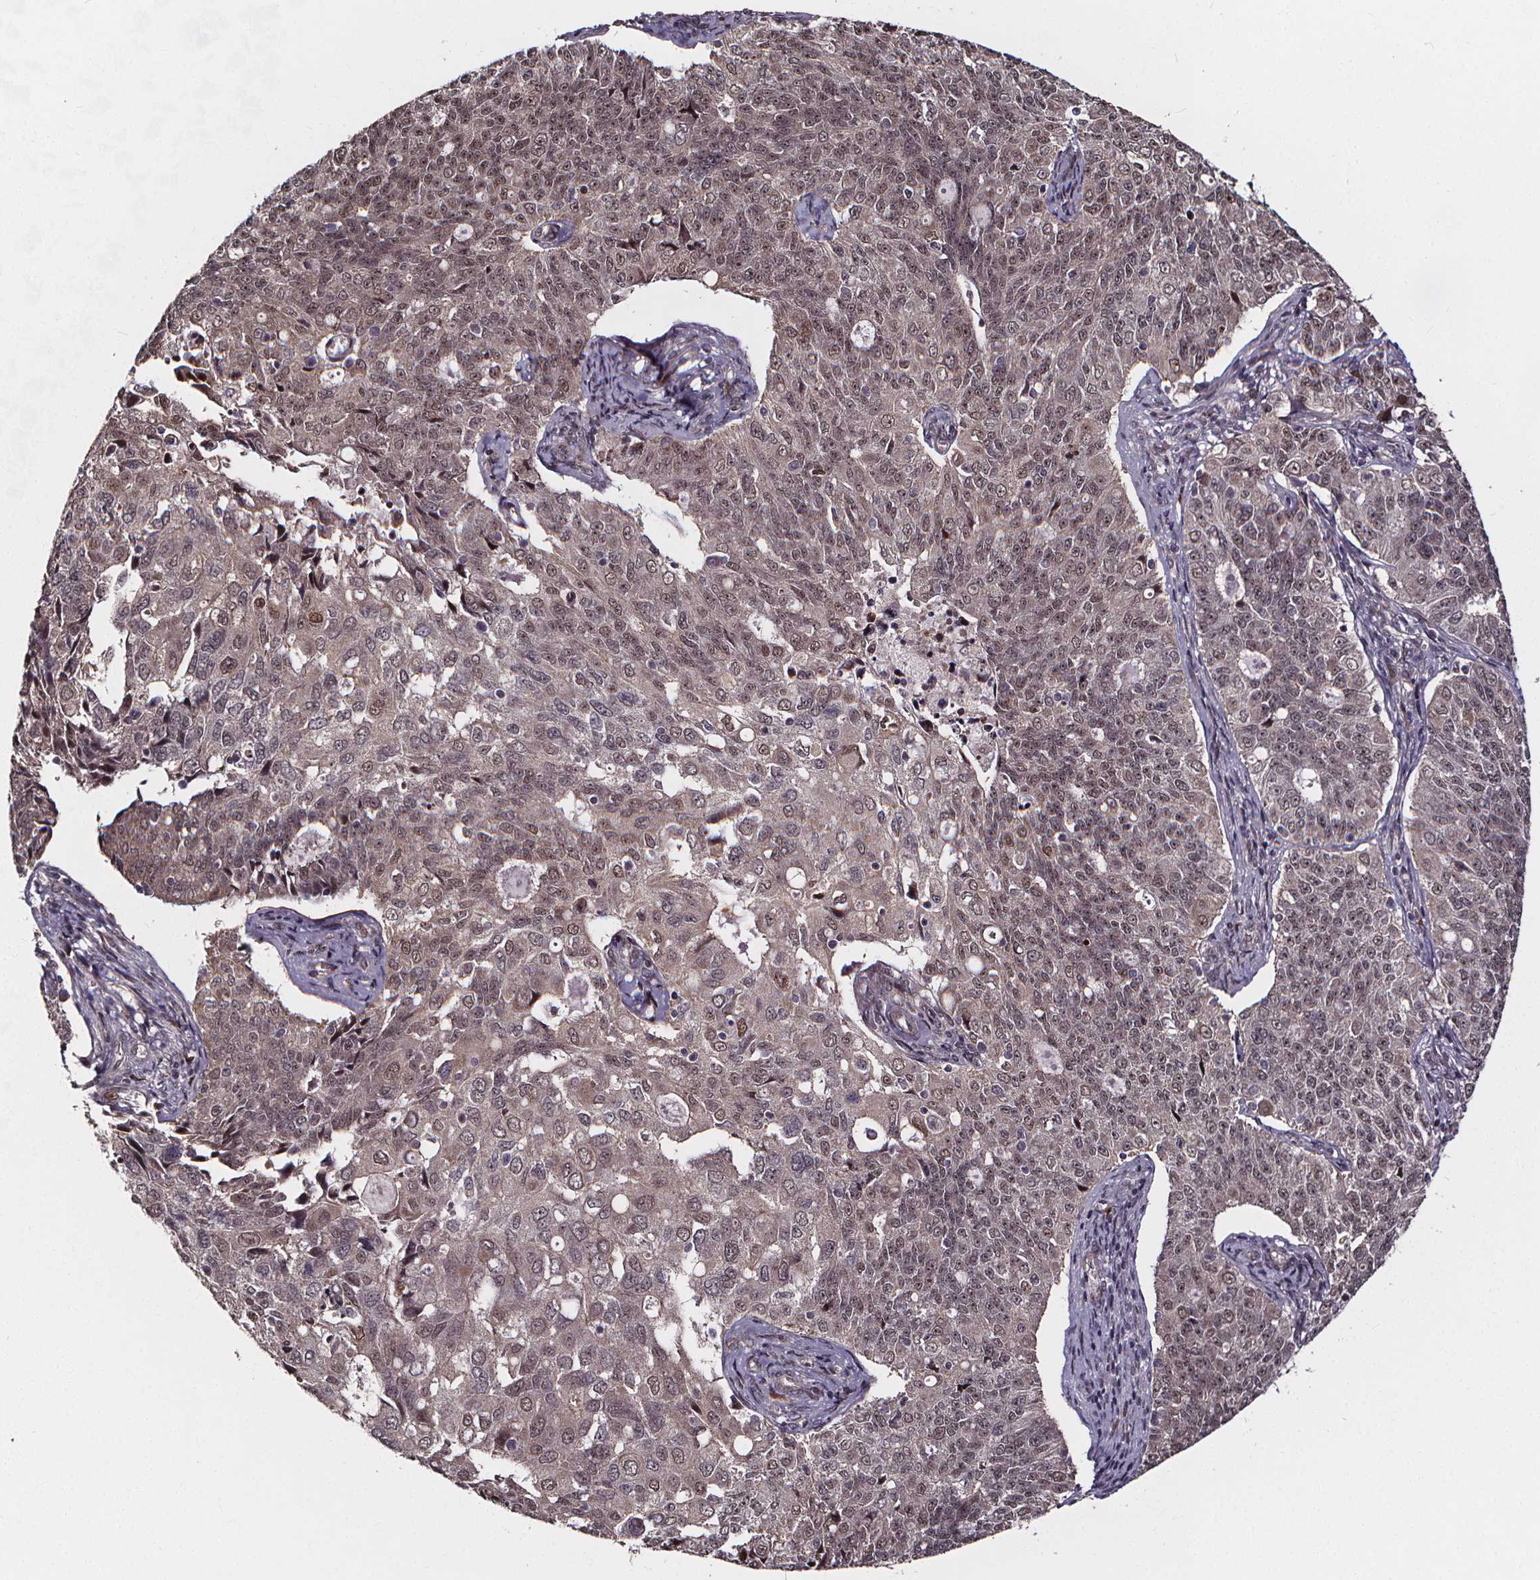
{"staining": {"intensity": "weak", "quantity": "<25%", "location": "nuclear"}, "tissue": "endometrial cancer", "cell_type": "Tumor cells", "image_type": "cancer", "snomed": [{"axis": "morphology", "description": "Adenocarcinoma, NOS"}, {"axis": "topography", "description": "Endometrium"}], "caption": "Tumor cells show no significant protein expression in endometrial cancer (adenocarcinoma).", "gene": "DDIT3", "patient": {"sex": "female", "age": 43}}